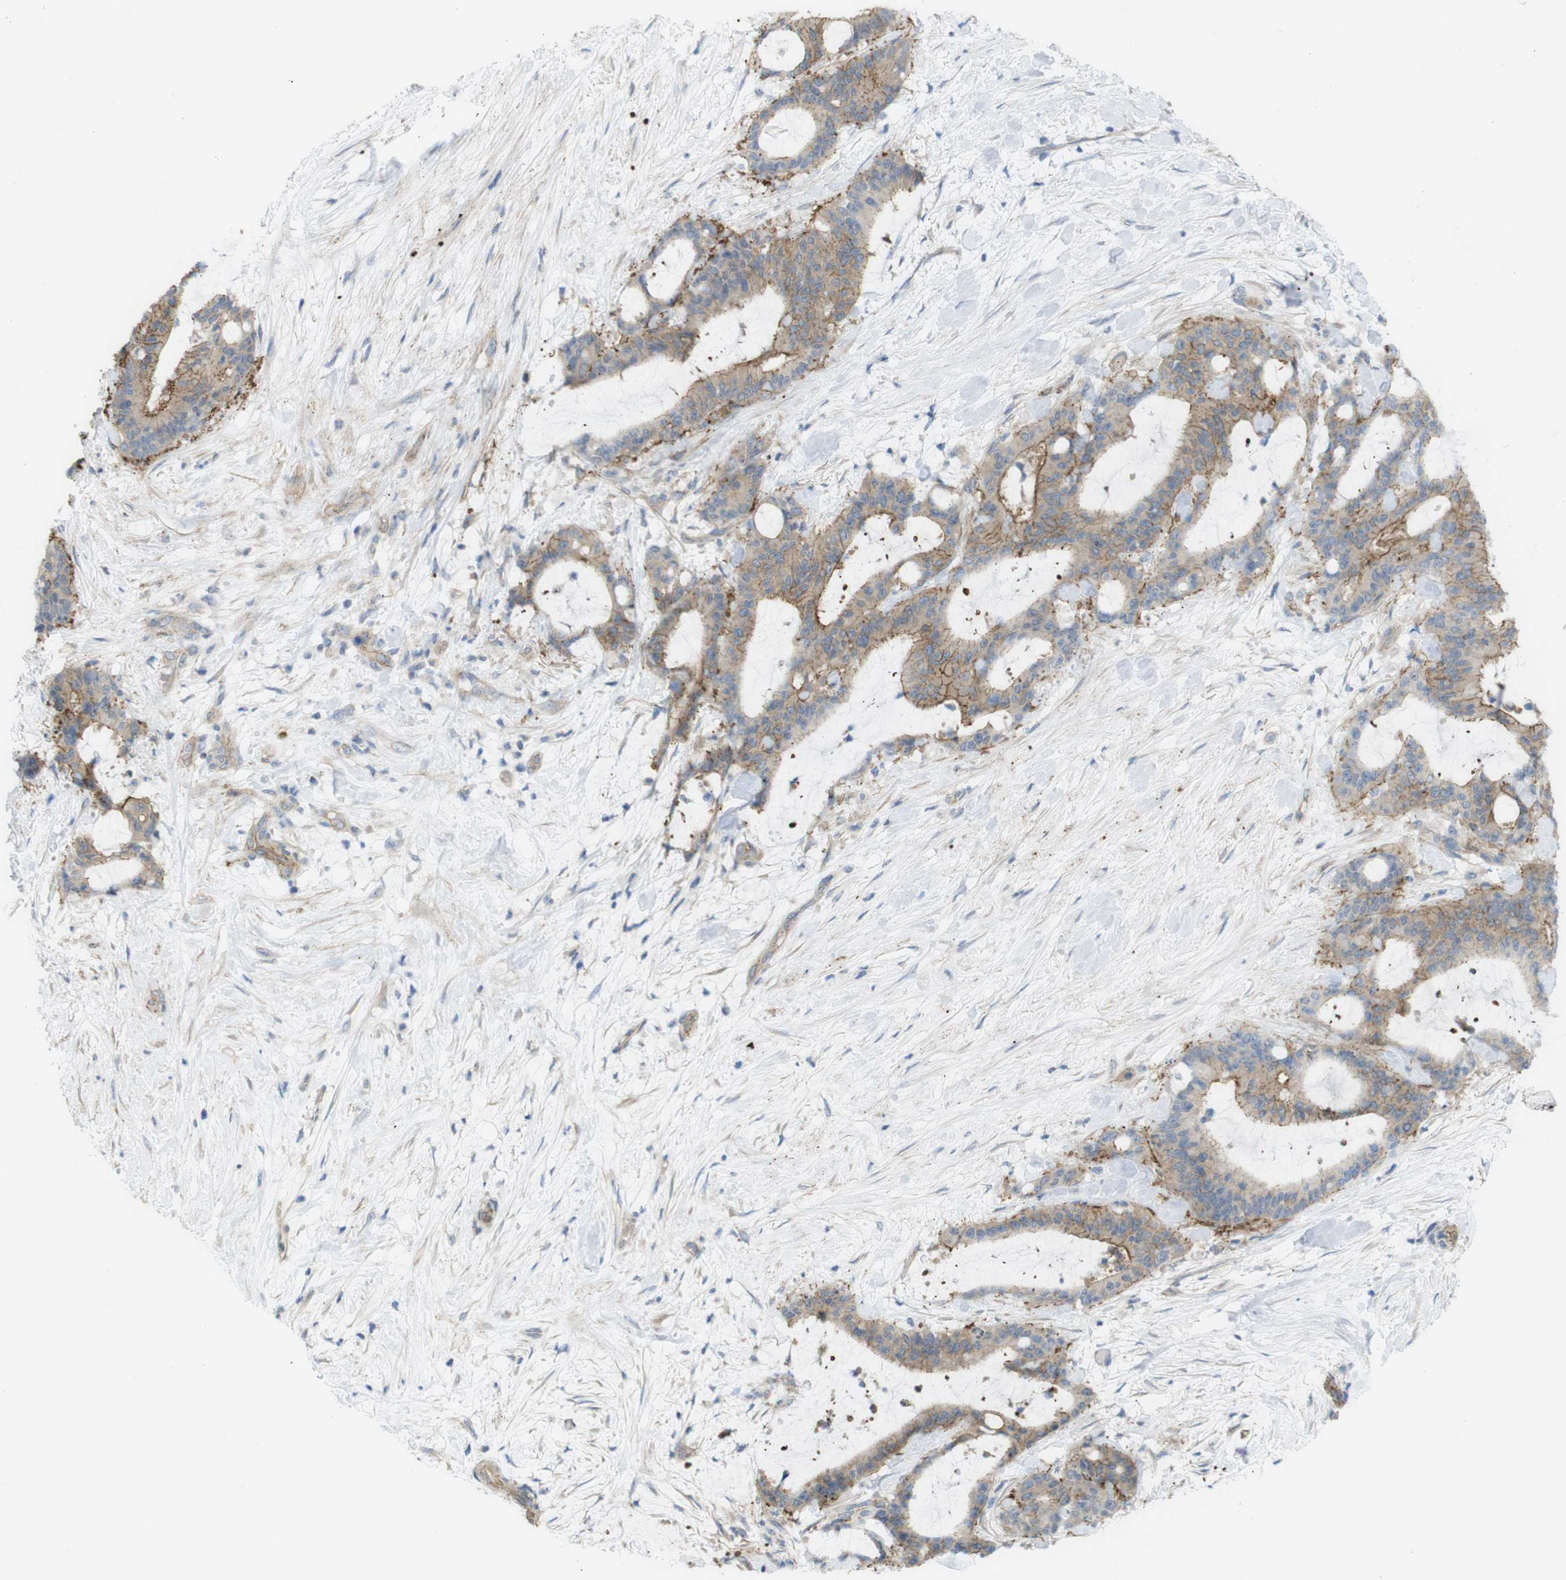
{"staining": {"intensity": "moderate", "quantity": ">75%", "location": "cytoplasmic/membranous"}, "tissue": "liver cancer", "cell_type": "Tumor cells", "image_type": "cancer", "snomed": [{"axis": "morphology", "description": "Cholangiocarcinoma"}, {"axis": "topography", "description": "Liver"}], "caption": "Immunohistochemical staining of liver cancer exhibits medium levels of moderate cytoplasmic/membranous protein expression in approximately >75% of tumor cells.", "gene": "PREX2", "patient": {"sex": "female", "age": 73}}